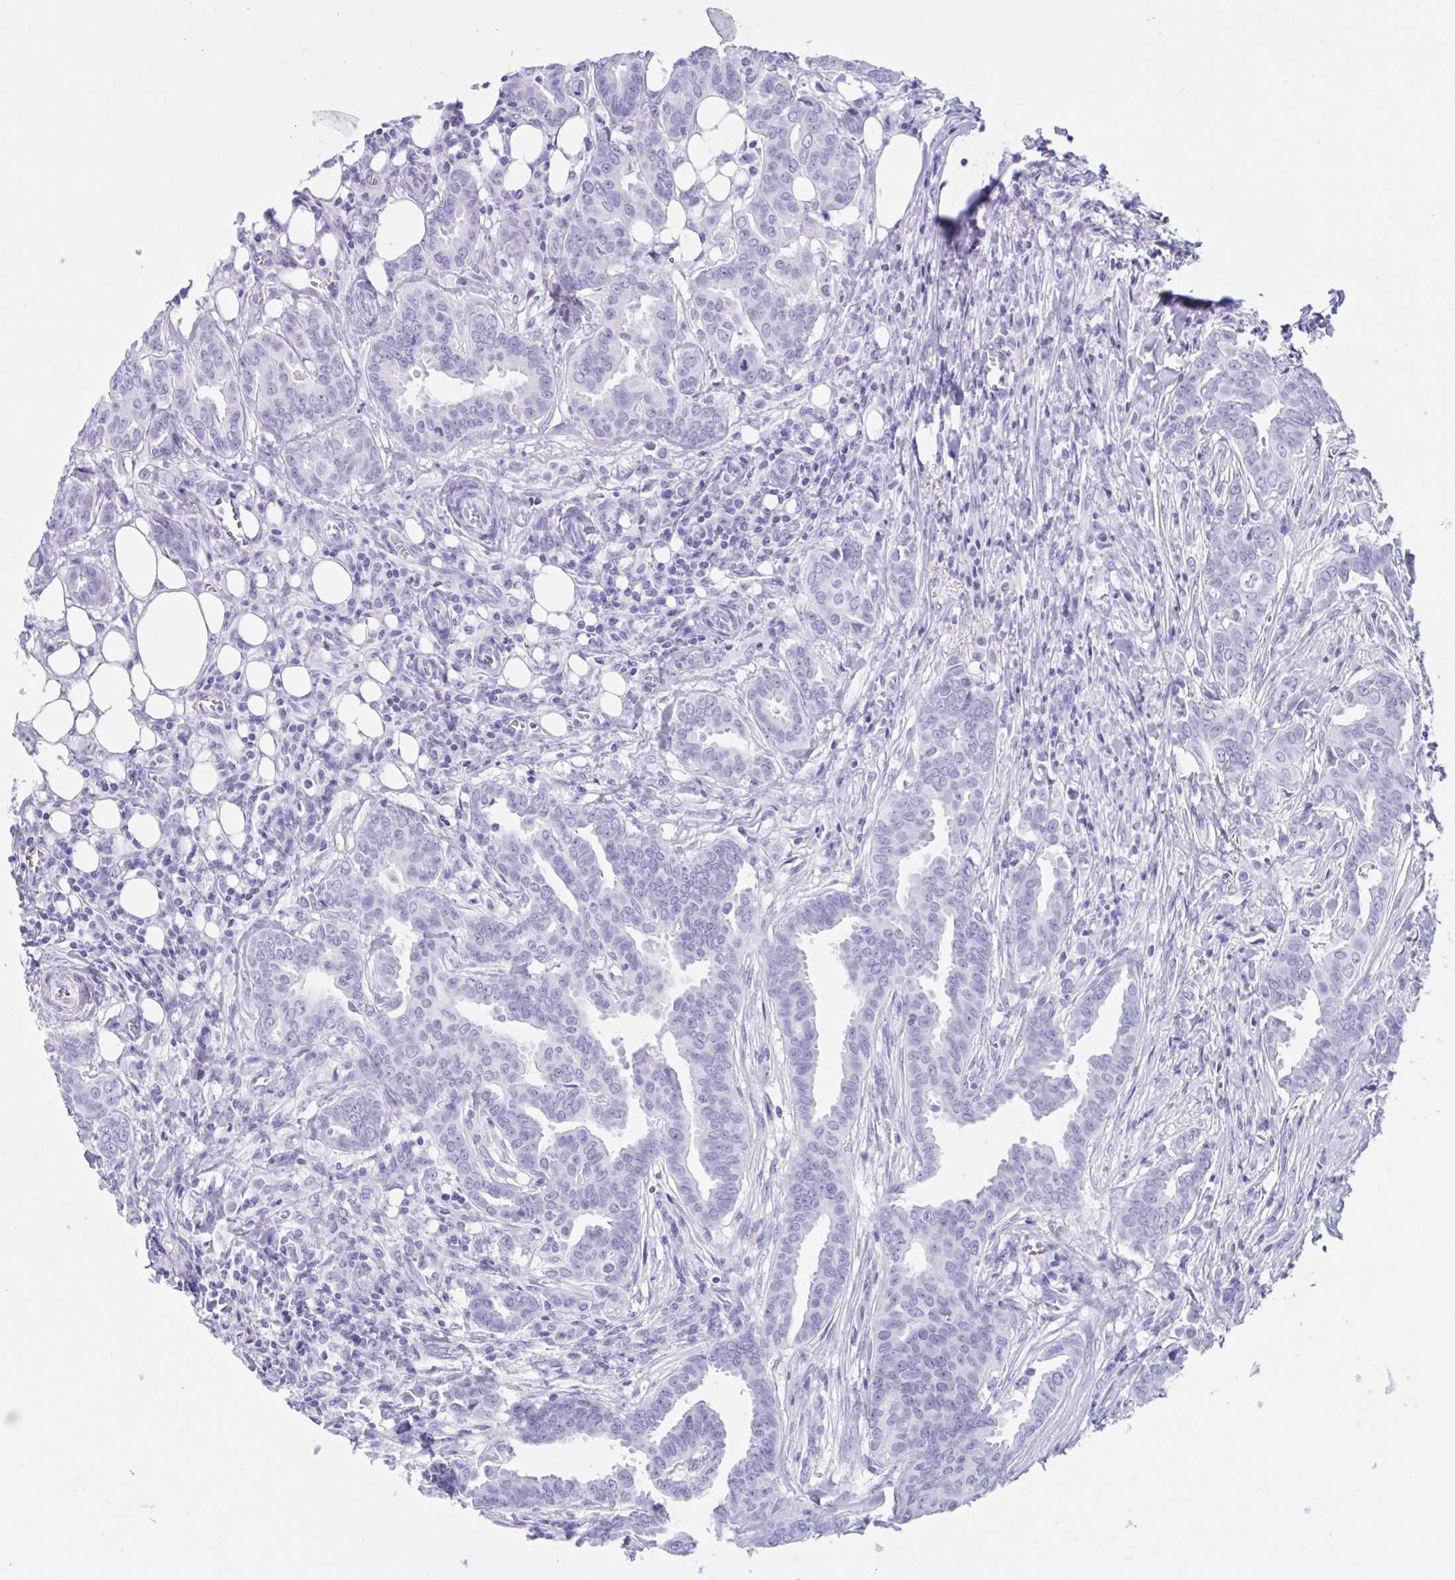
{"staining": {"intensity": "negative", "quantity": "none", "location": "none"}, "tissue": "breast cancer", "cell_type": "Tumor cells", "image_type": "cancer", "snomed": [{"axis": "morphology", "description": "Duct carcinoma"}, {"axis": "topography", "description": "Breast"}], "caption": "Immunohistochemical staining of human breast cancer (intraductal carcinoma) exhibits no significant expression in tumor cells.", "gene": "TMEM35A", "patient": {"sex": "female", "age": 45}}